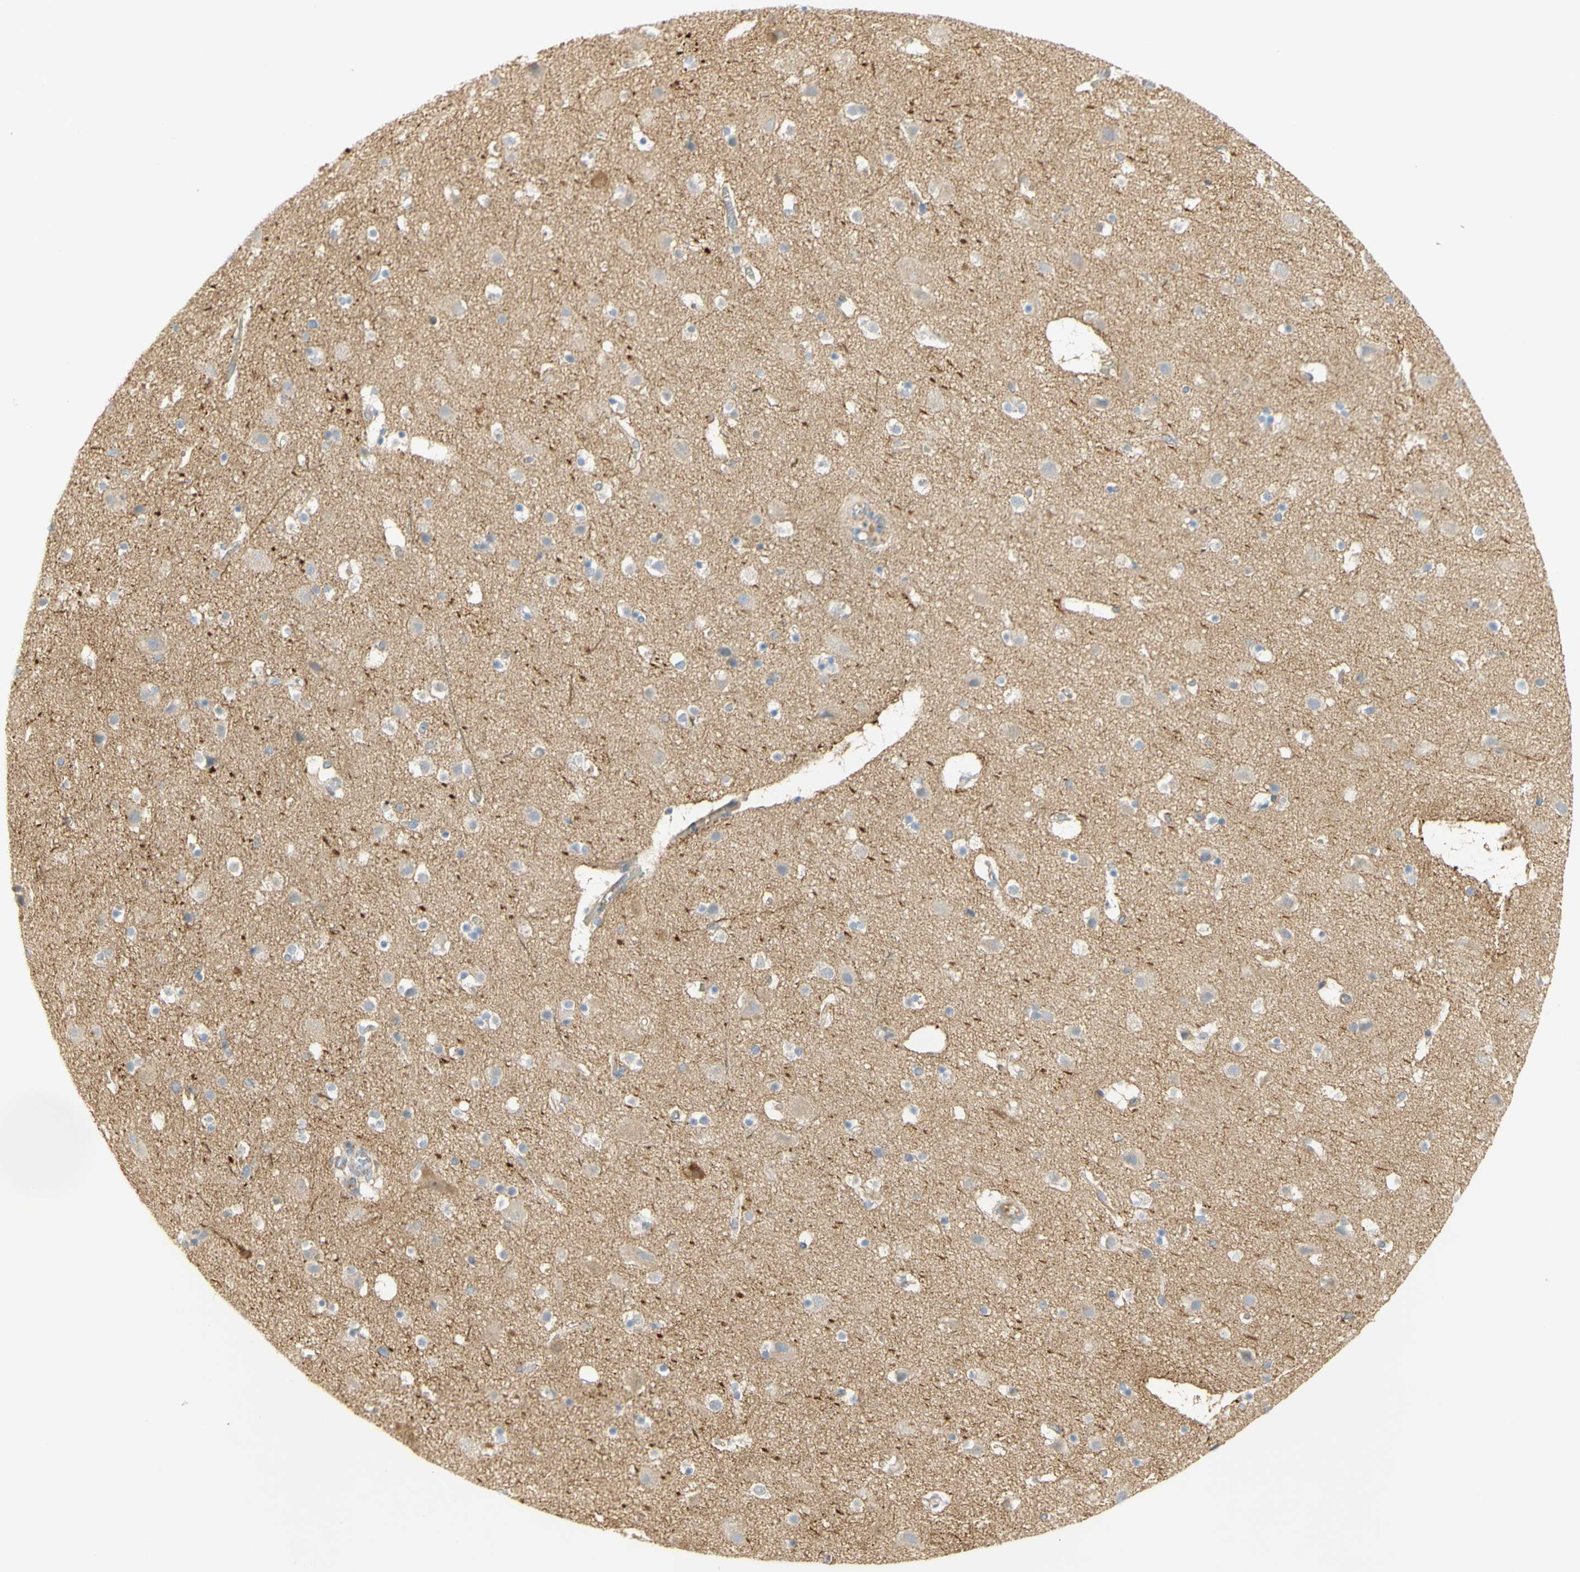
{"staining": {"intensity": "weak", "quantity": "25%-75%", "location": "cytoplasmic/membranous"}, "tissue": "cerebral cortex", "cell_type": "Endothelial cells", "image_type": "normal", "snomed": [{"axis": "morphology", "description": "Normal tissue, NOS"}, {"axis": "topography", "description": "Cerebral cortex"}], "caption": "Immunohistochemical staining of normal human cerebral cortex reveals low levels of weak cytoplasmic/membranous staining in approximately 25%-75% of endothelial cells. (Brightfield microscopy of DAB IHC at high magnification).", "gene": "KCNE4", "patient": {"sex": "male", "age": 45}}